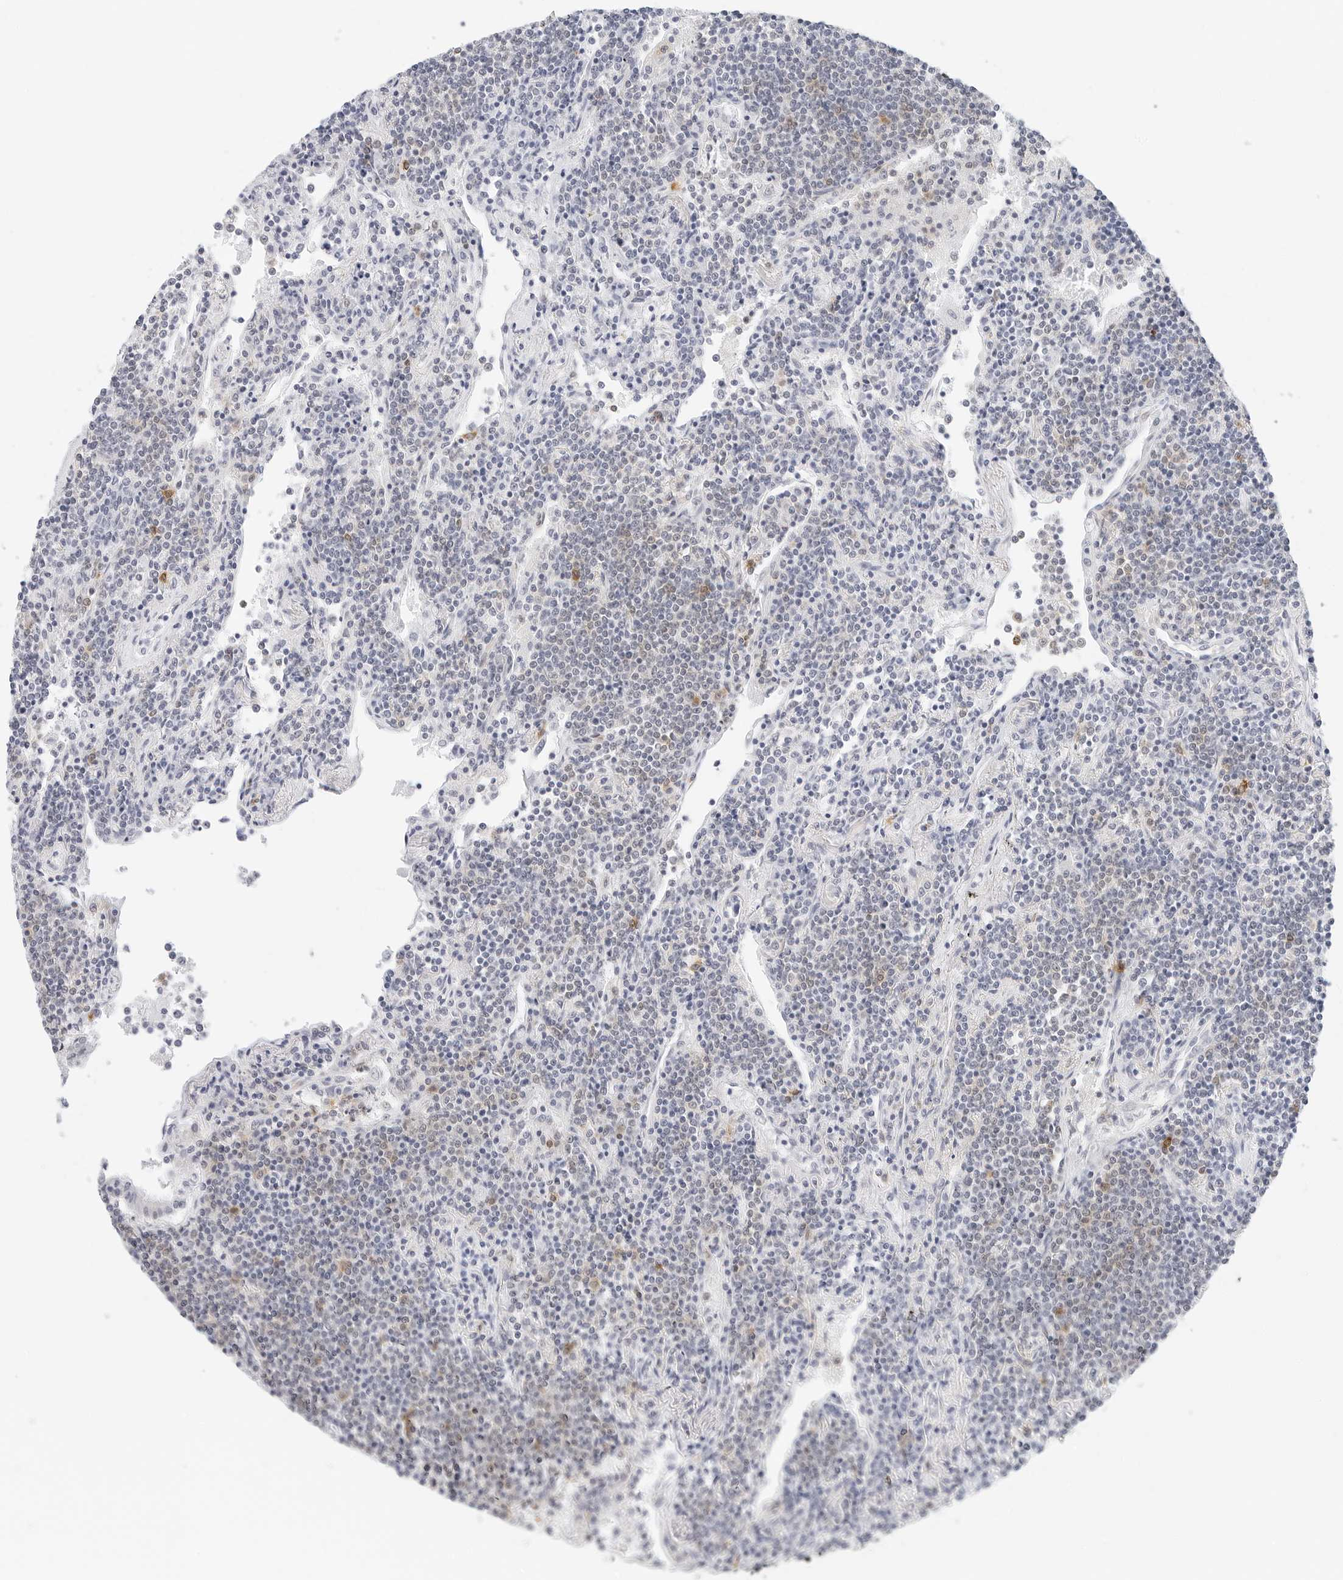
{"staining": {"intensity": "negative", "quantity": "none", "location": "none"}, "tissue": "lymphoma", "cell_type": "Tumor cells", "image_type": "cancer", "snomed": [{"axis": "morphology", "description": "Malignant lymphoma, non-Hodgkin's type, Low grade"}, {"axis": "topography", "description": "Lung"}], "caption": "Immunohistochemical staining of human lymphoma exhibits no significant positivity in tumor cells.", "gene": "CD22", "patient": {"sex": "female", "age": 71}}